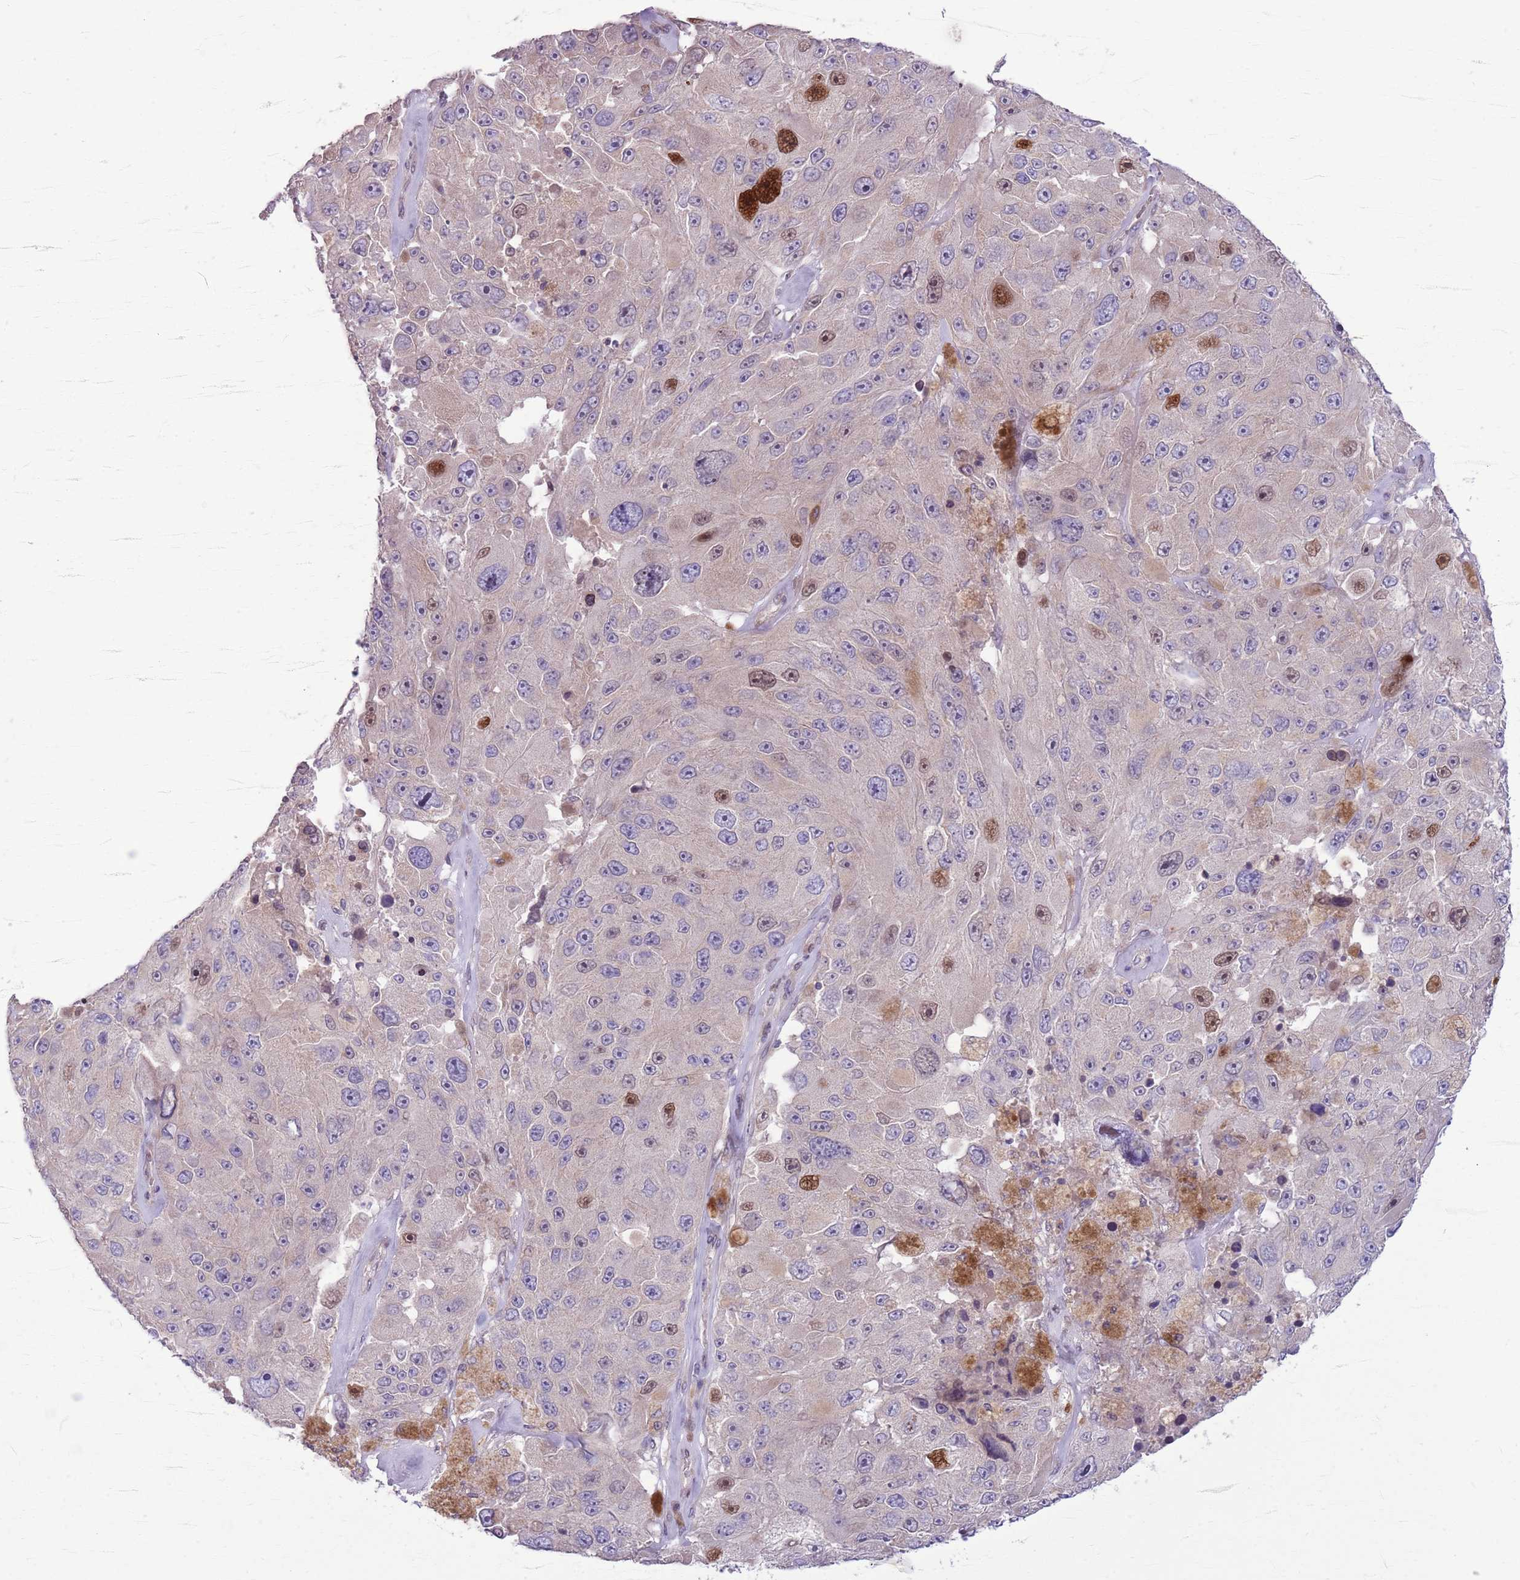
{"staining": {"intensity": "strong", "quantity": "<25%", "location": "nuclear"}, "tissue": "melanoma", "cell_type": "Tumor cells", "image_type": "cancer", "snomed": [{"axis": "morphology", "description": "Malignant melanoma, Metastatic site"}, {"axis": "topography", "description": "Lymph node"}], "caption": "Human malignant melanoma (metastatic site) stained with a protein marker exhibits strong staining in tumor cells.", "gene": "CCND2", "patient": {"sex": "male", "age": 62}}